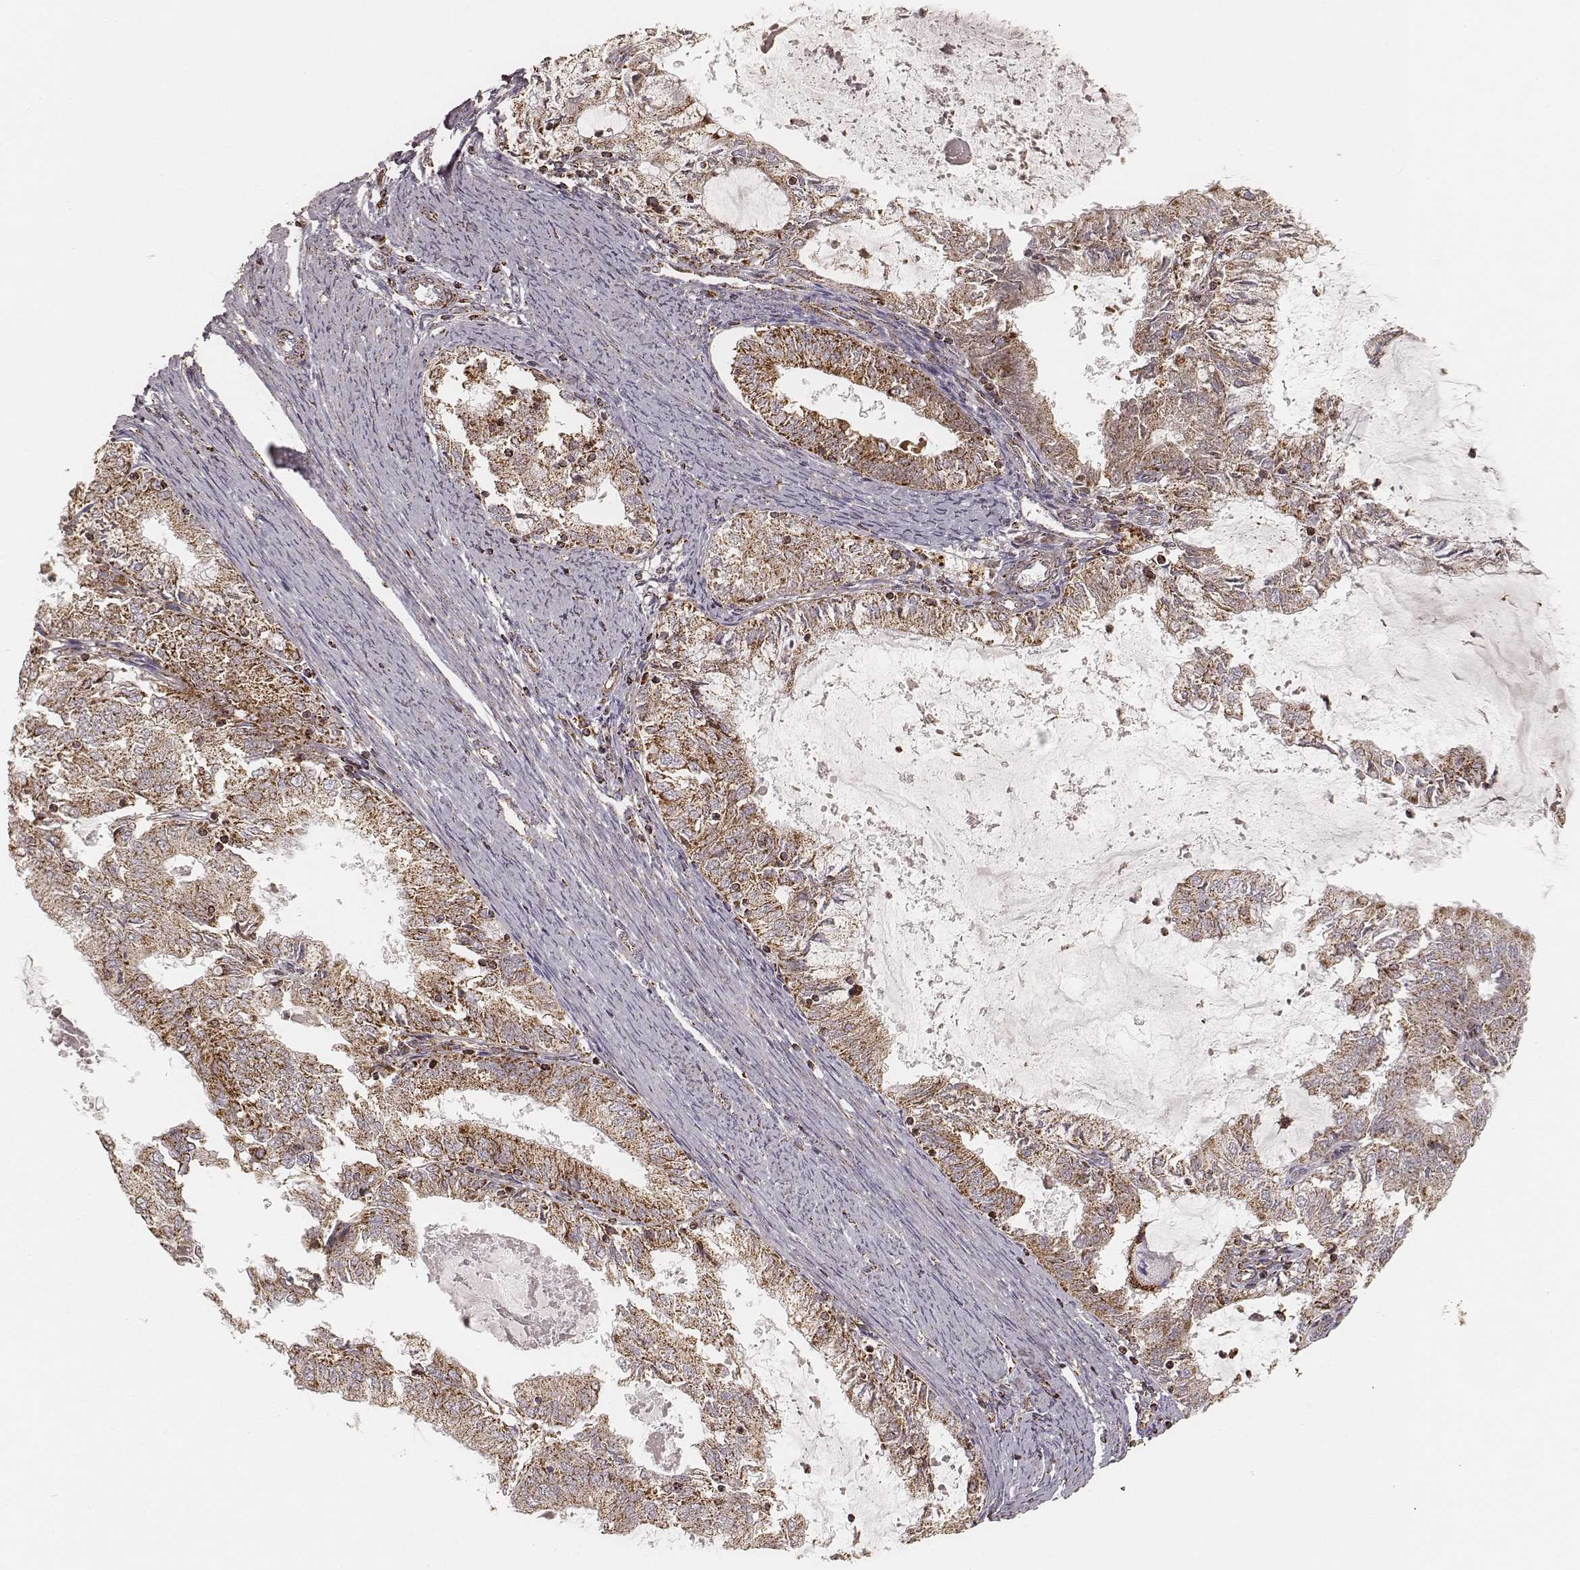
{"staining": {"intensity": "moderate", "quantity": ">75%", "location": "cytoplasmic/membranous"}, "tissue": "endometrial cancer", "cell_type": "Tumor cells", "image_type": "cancer", "snomed": [{"axis": "morphology", "description": "Adenocarcinoma, NOS"}, {"axis": "topography", "description": "Endometrium"}], "caption": "A high-resolution histopathology image shows IHC staining of endometrial cancer, which reveals moderate cytoplasmic/membranous staining in approximately >75% of tumor cells.", "gene": "CS", "patient": {"sex": "female", "age": 57}}